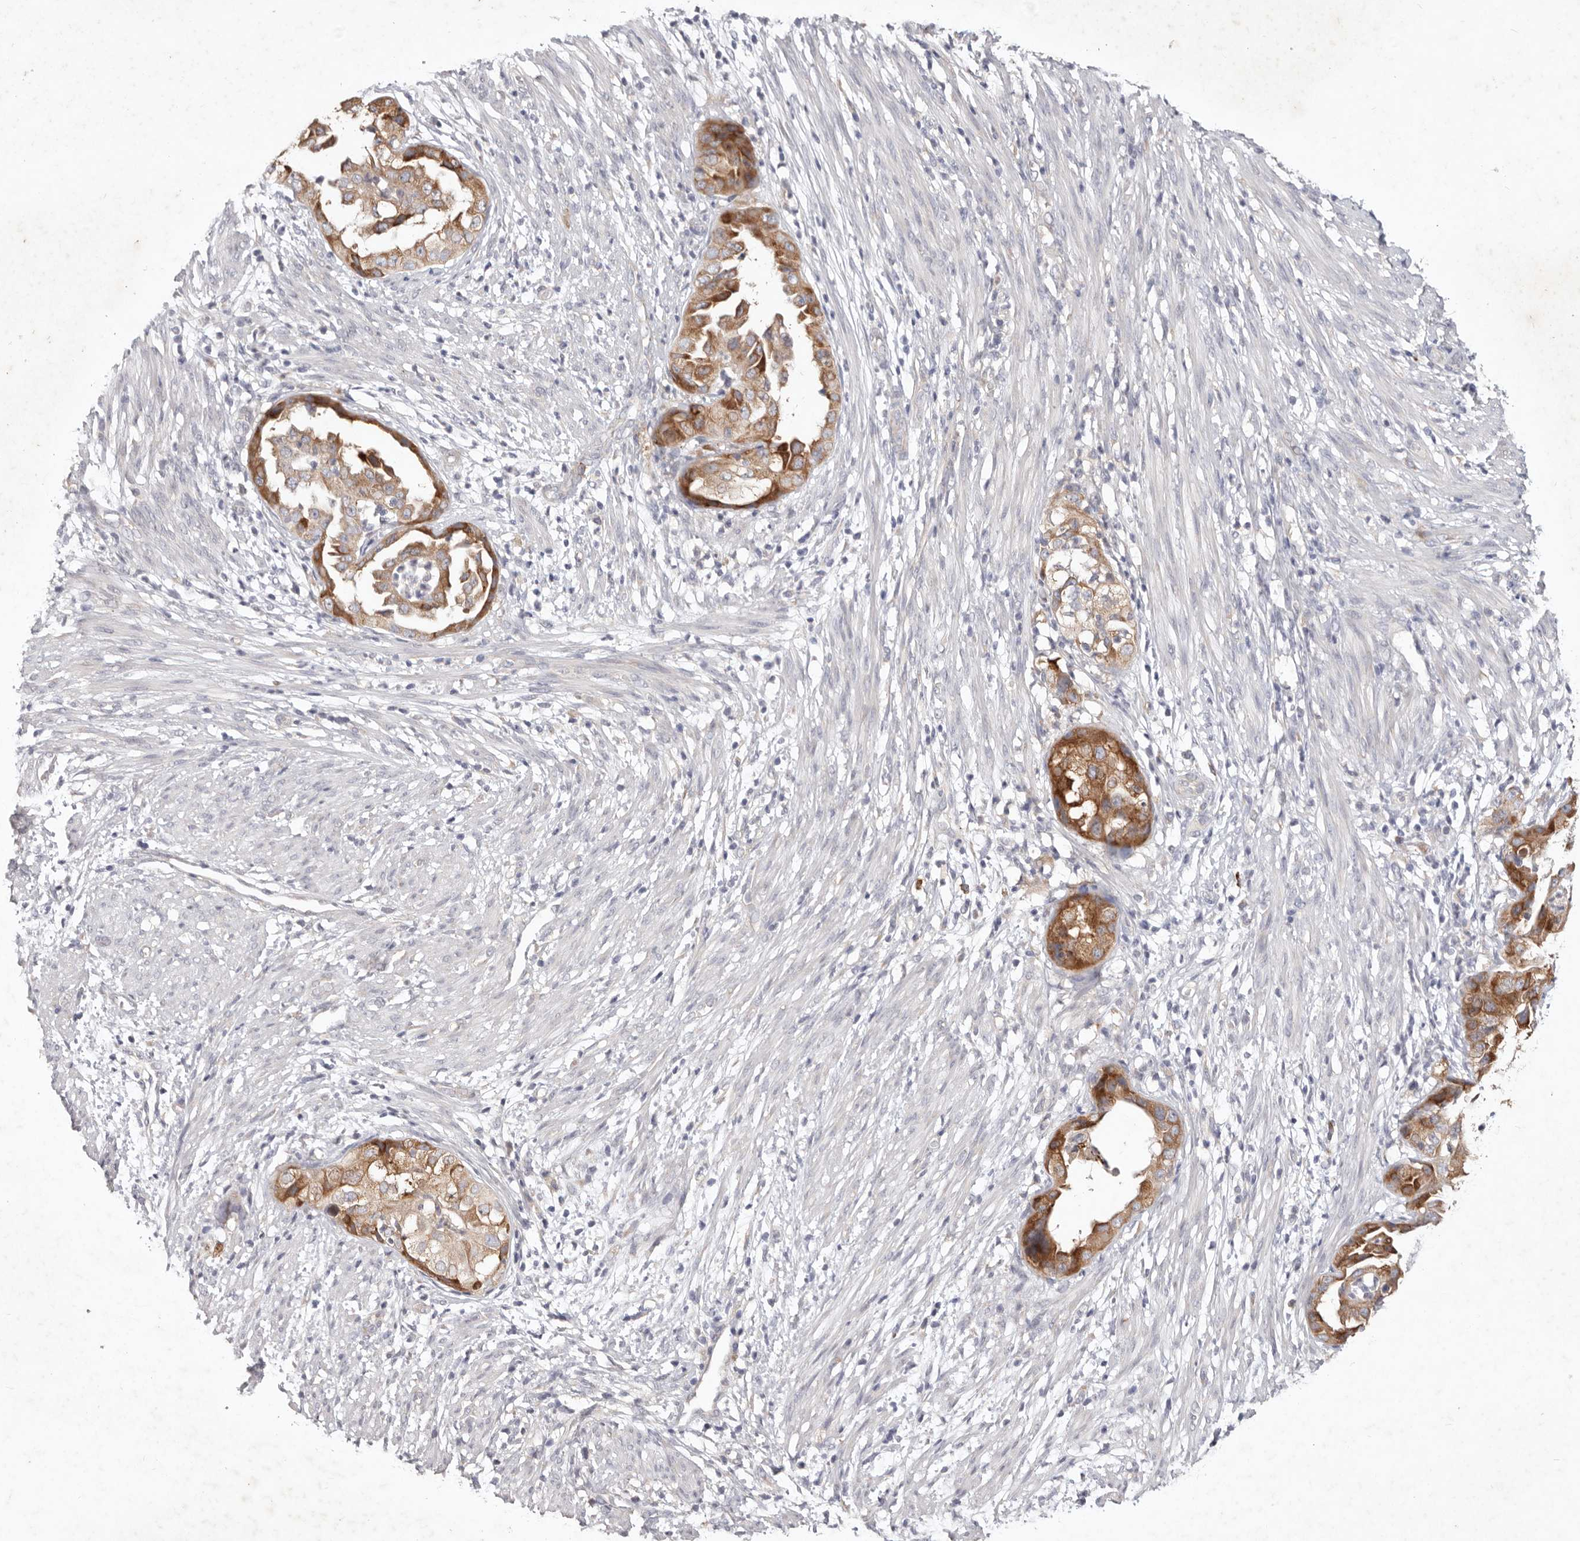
{"staining": {"intensity": "moderate", "quantity": ">75%", "location": "cytoplasmic/membranous"}, "tissue": "endometrial cancer", "cell_type": "Tumor cells", "image_type": "cancer", "snomed": [{"axis": "morphology", "description": "Adenocarcinoma, NOS"}, {"axis": "topography", "description": "Endometrium"}], "caption": "Protein staining by IHC reveals moderate cytoplasmic/membranous expression in about >75% of tumor cells in endometrial adenocarcinoma.", "gene": "WDR77", "patient": {"sex": "female", "age": 85}}